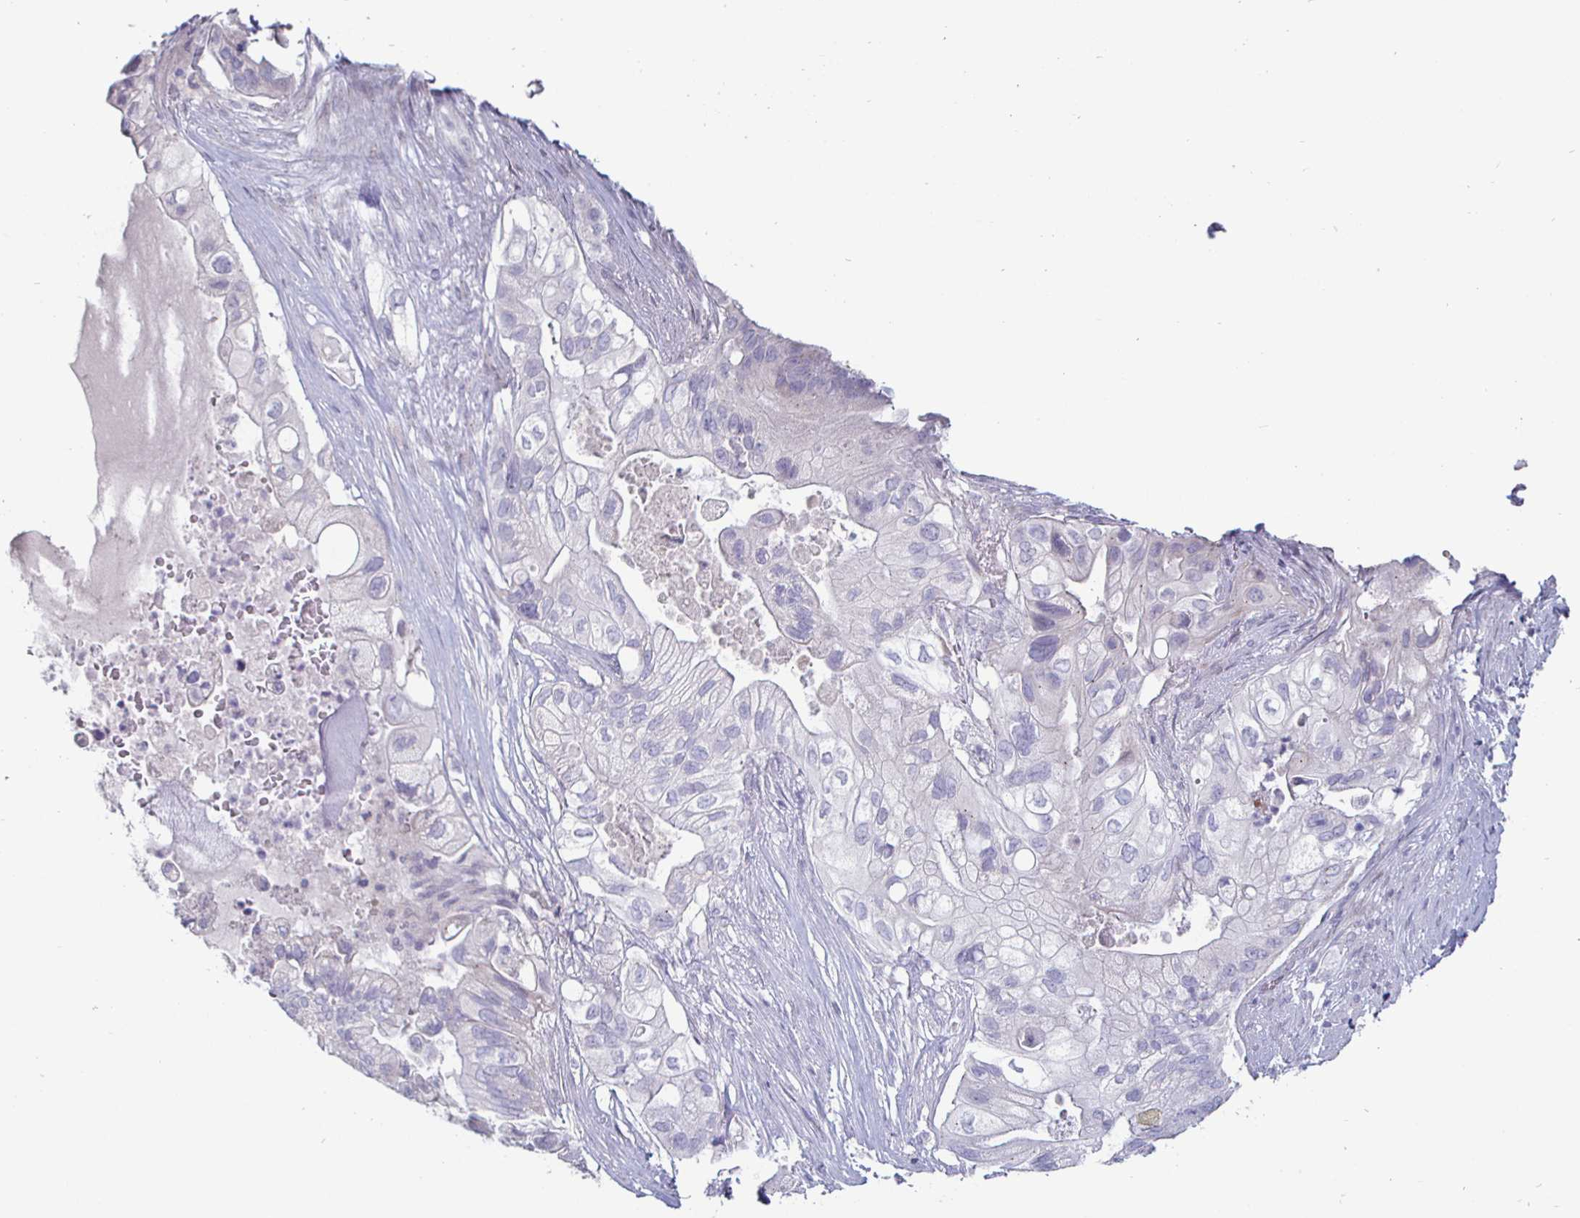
{"staining": {"intensity": "negative", "quantity": "none", "location": "none"}, "tissue": "pancreatic cancer", "cell_type": "Tumor cells", "image_type": "cancer", "snomed": [{"axis": "morphology", "description": "Adenocarcinoma, NOS"}, {"axis": "topography", "description": "Pancreas"}], "caption": "Pancreatic cancer was stained to show a protein in brown. There is no significant staining in tumor cells. The staining is performed using DAB brown chromogen with nuclei counter-stained in using hematoxylin.", "gene": "DMRTB1", "patient": {"sex": "female", "age": 72}}